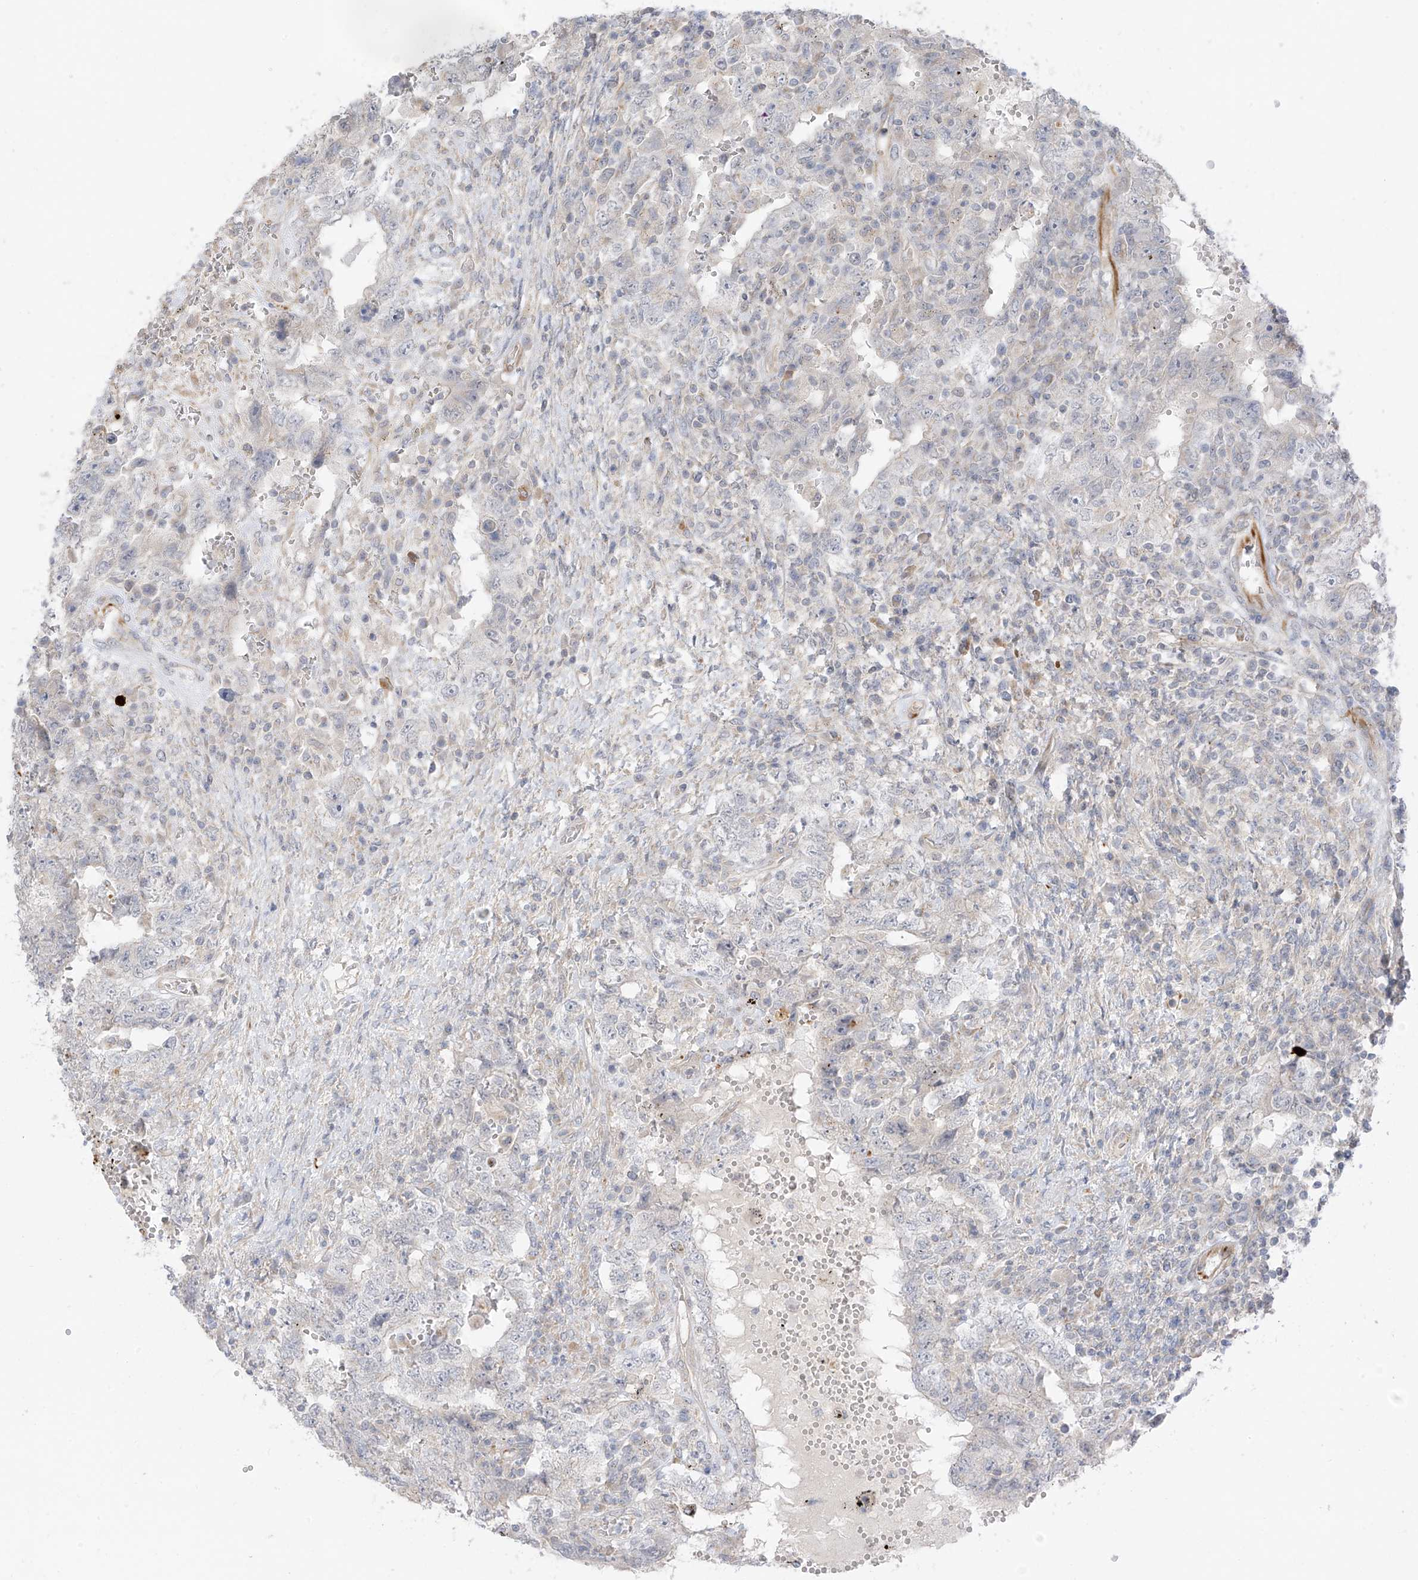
{"staining": {"intensity": "negative", "quantity": "none", "location": "none"}, "tissue": "testis cancer", "cell_type": "Tumor cells", "image_type": "cancer", "snomed": [{"axis": "morphology", "description": "Carcinoma, Embryonal, NOS"}, {"axis": "topography", "description": "Testis"}], "caption": "This is an immunohistochemistry histopathology image of embryonal carcinoma (testis). There is no expression in tumor cells.", "gene": "HS6ST2", "patient": {"sex": "male", "age": 26}}